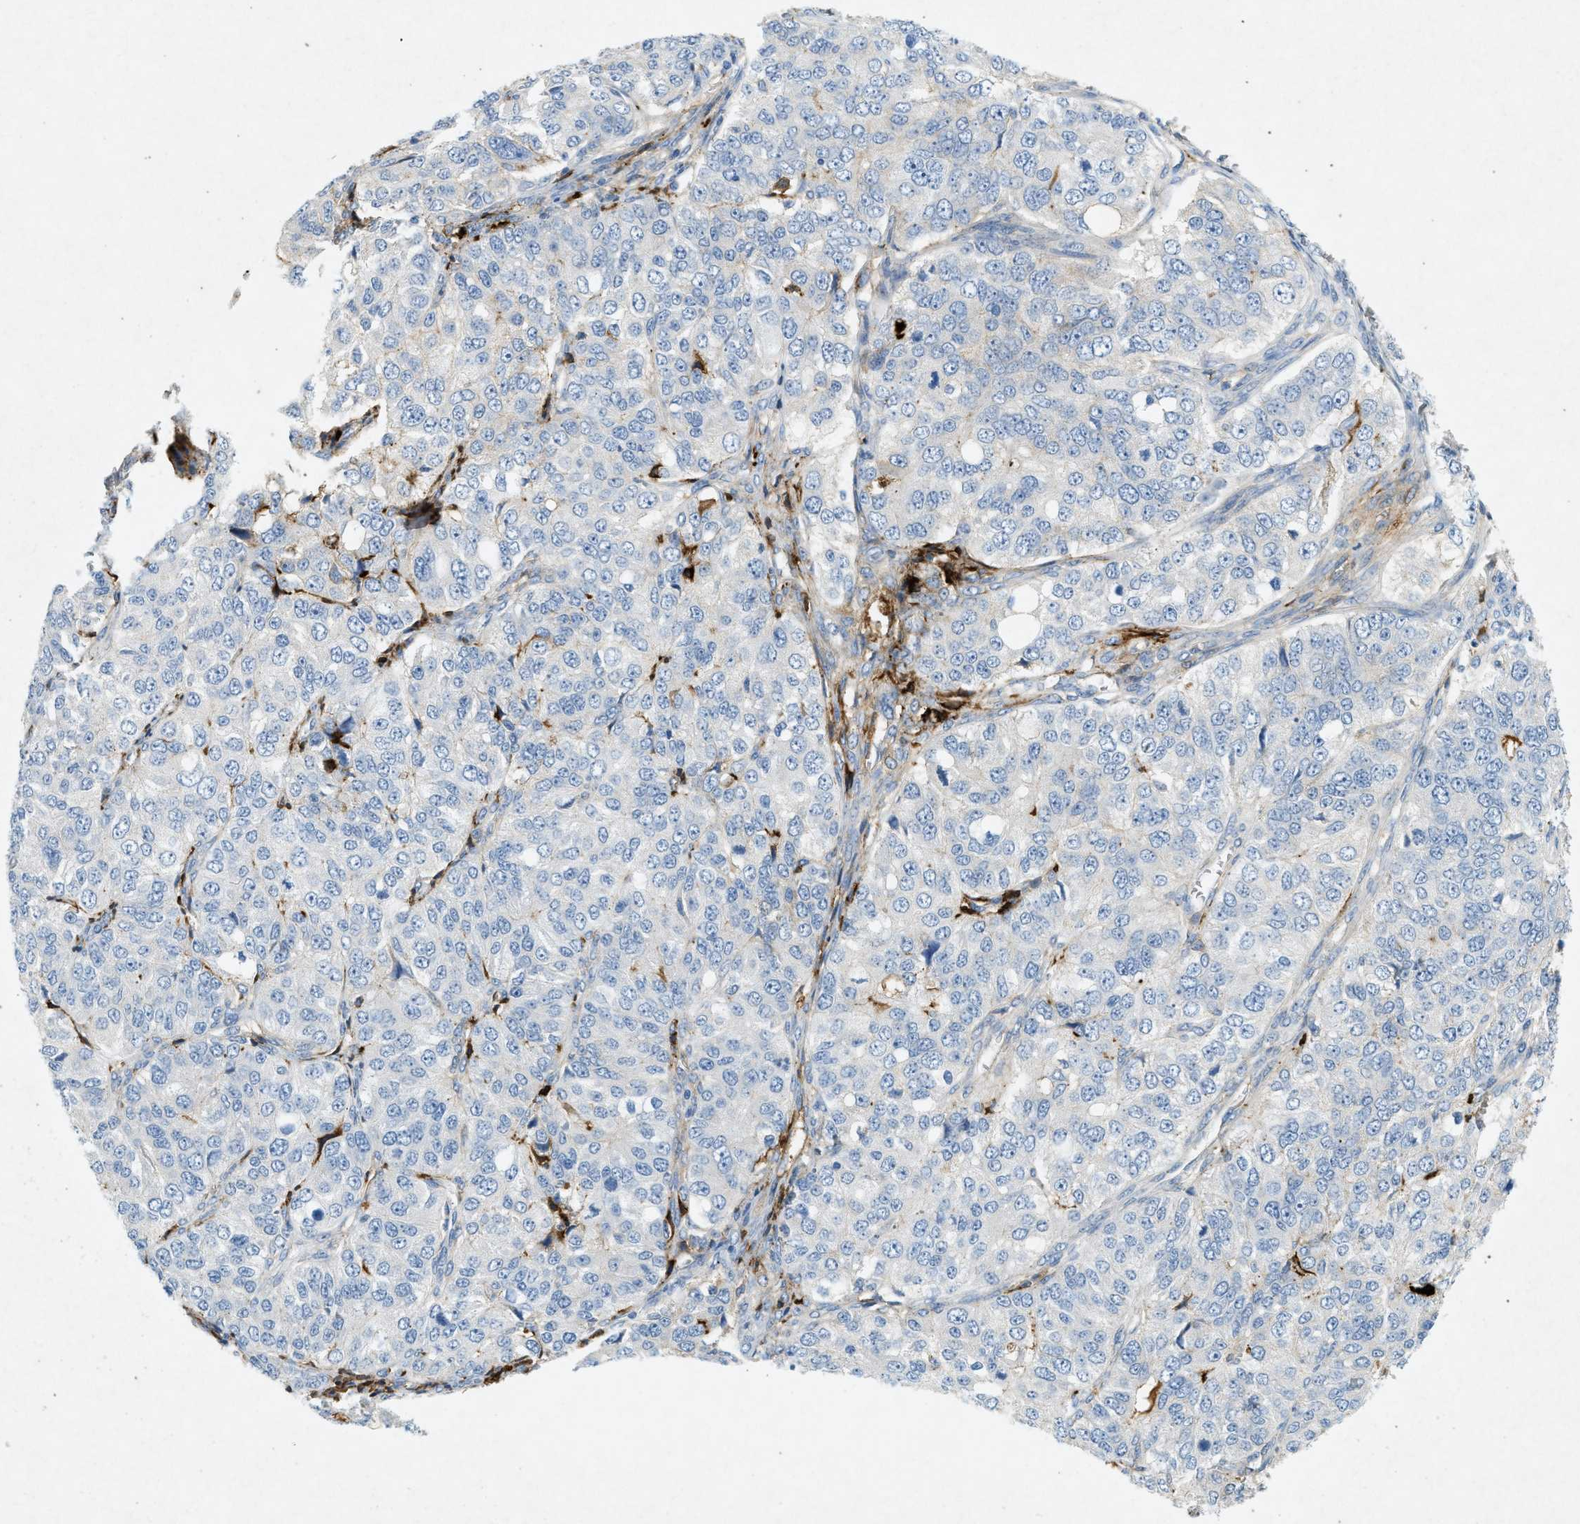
{"staining": {"intensity": "negative", "quantity": "none", "location": "none"}, "tissue": "ovarian cancer", "cell_type": "Tumor cells", "image_type": "cancer", "snomed": [{"axis": "morphology", "description": "Carcinoma, endometroid"}, {"axis": "topography", "description": "Ovary"}], "caption": "A high-resolution image shows immunohistochemistry (IHC) staining of ovarian endometroid carcinoma, which exhibits no significant staining in tumor cells. (Immunohistochemistry, brightfield microscopy, high magnification).", "gene": "F2", "patient": {"sex": "female", "age": 51}}